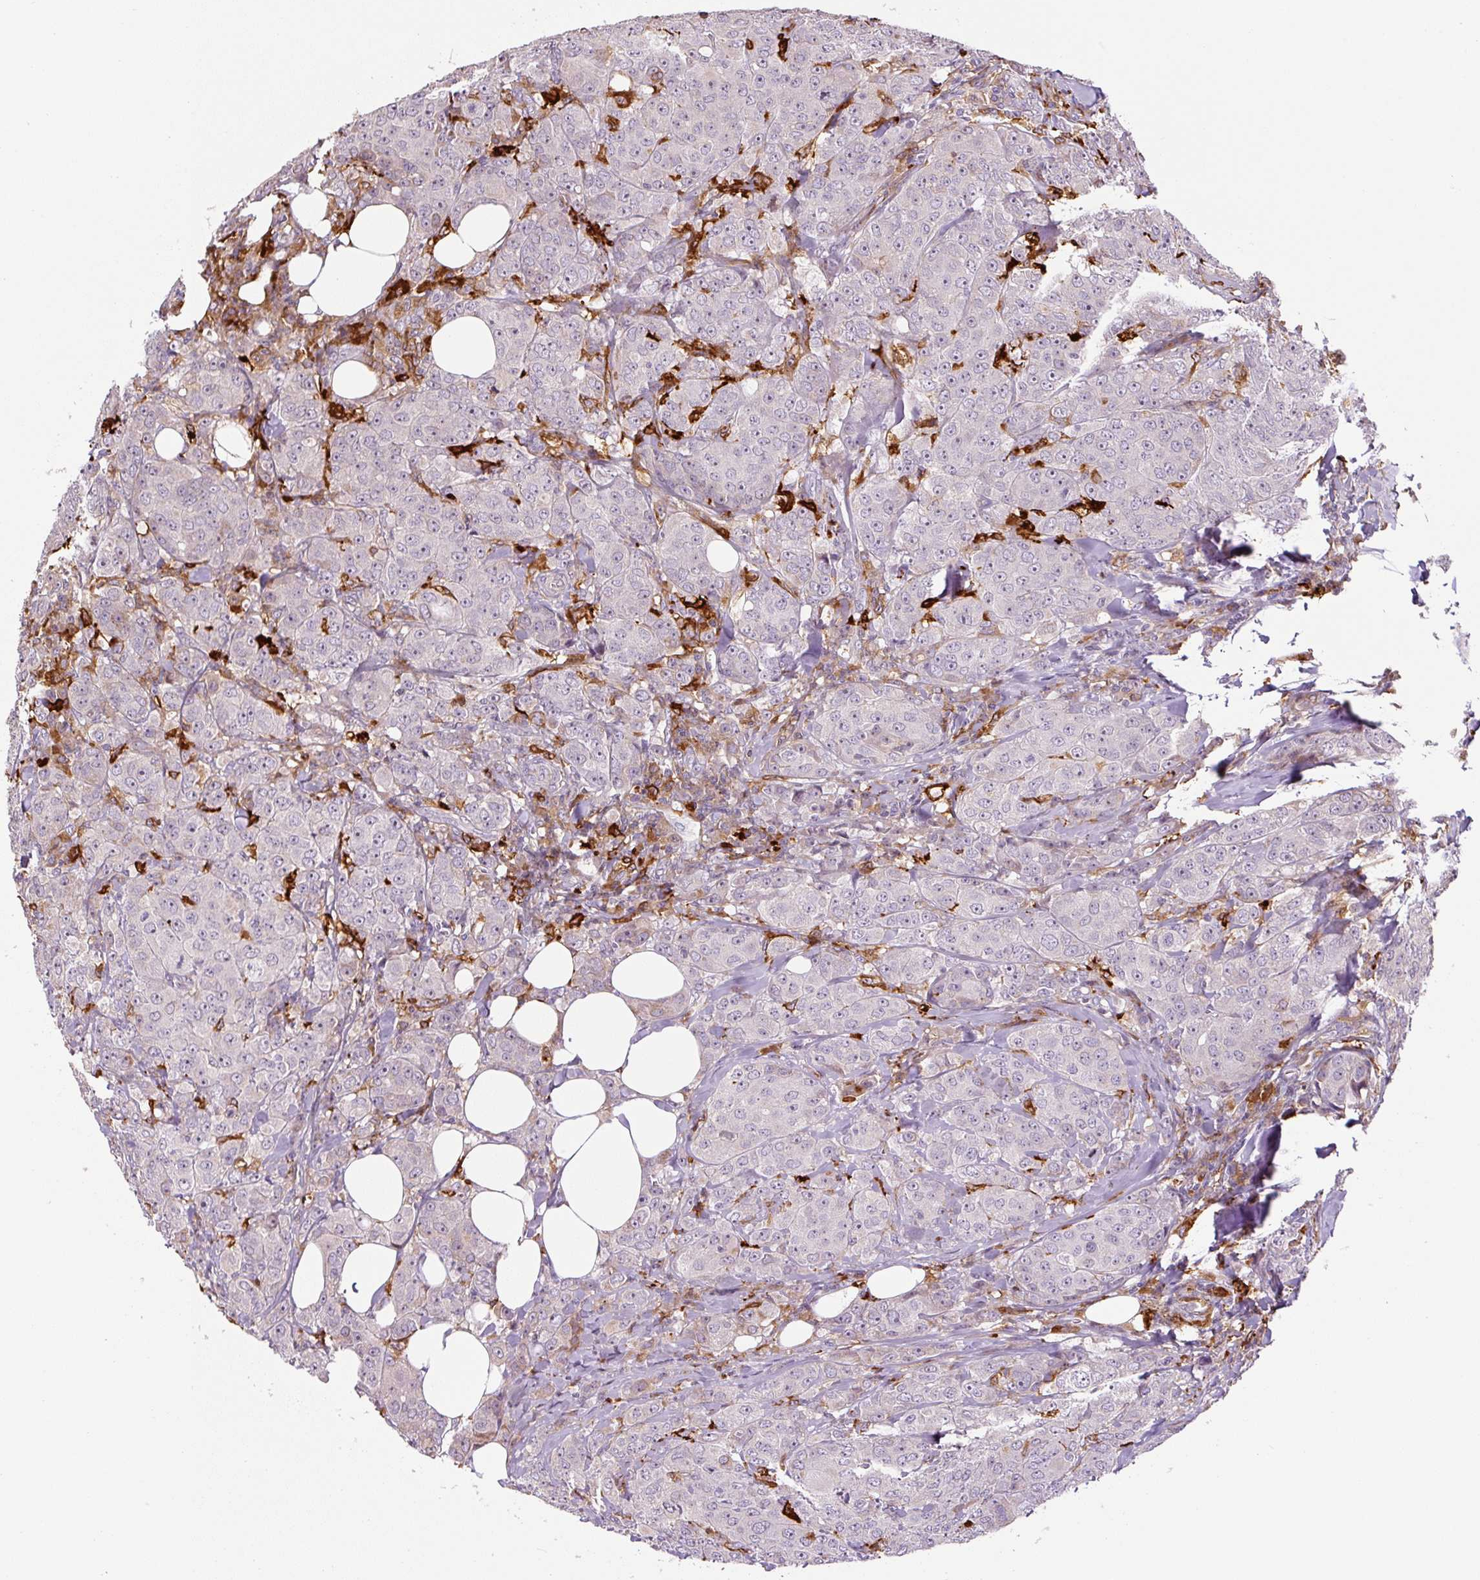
{"staining": {"intensity": "weak", "quantity": "<25%", "location": "cytoplasmic/membranous"}, "tissue": "breast cancer", "cell_type": "Tumor cells", "image_type": "cancer", "snomed": [{"axis": "morphology", "description": "Duct carcinoma"}, {"axis": "topography", "description": "Breast"}], "caption": "Immunohistochemistry (IHC) image of intraductal carcinoma (breast) stained for a protein (brown), which reveals no positivity in tumor cells.", "gene": "FUT10", "patient": {"sex": "female", "age": 43}}